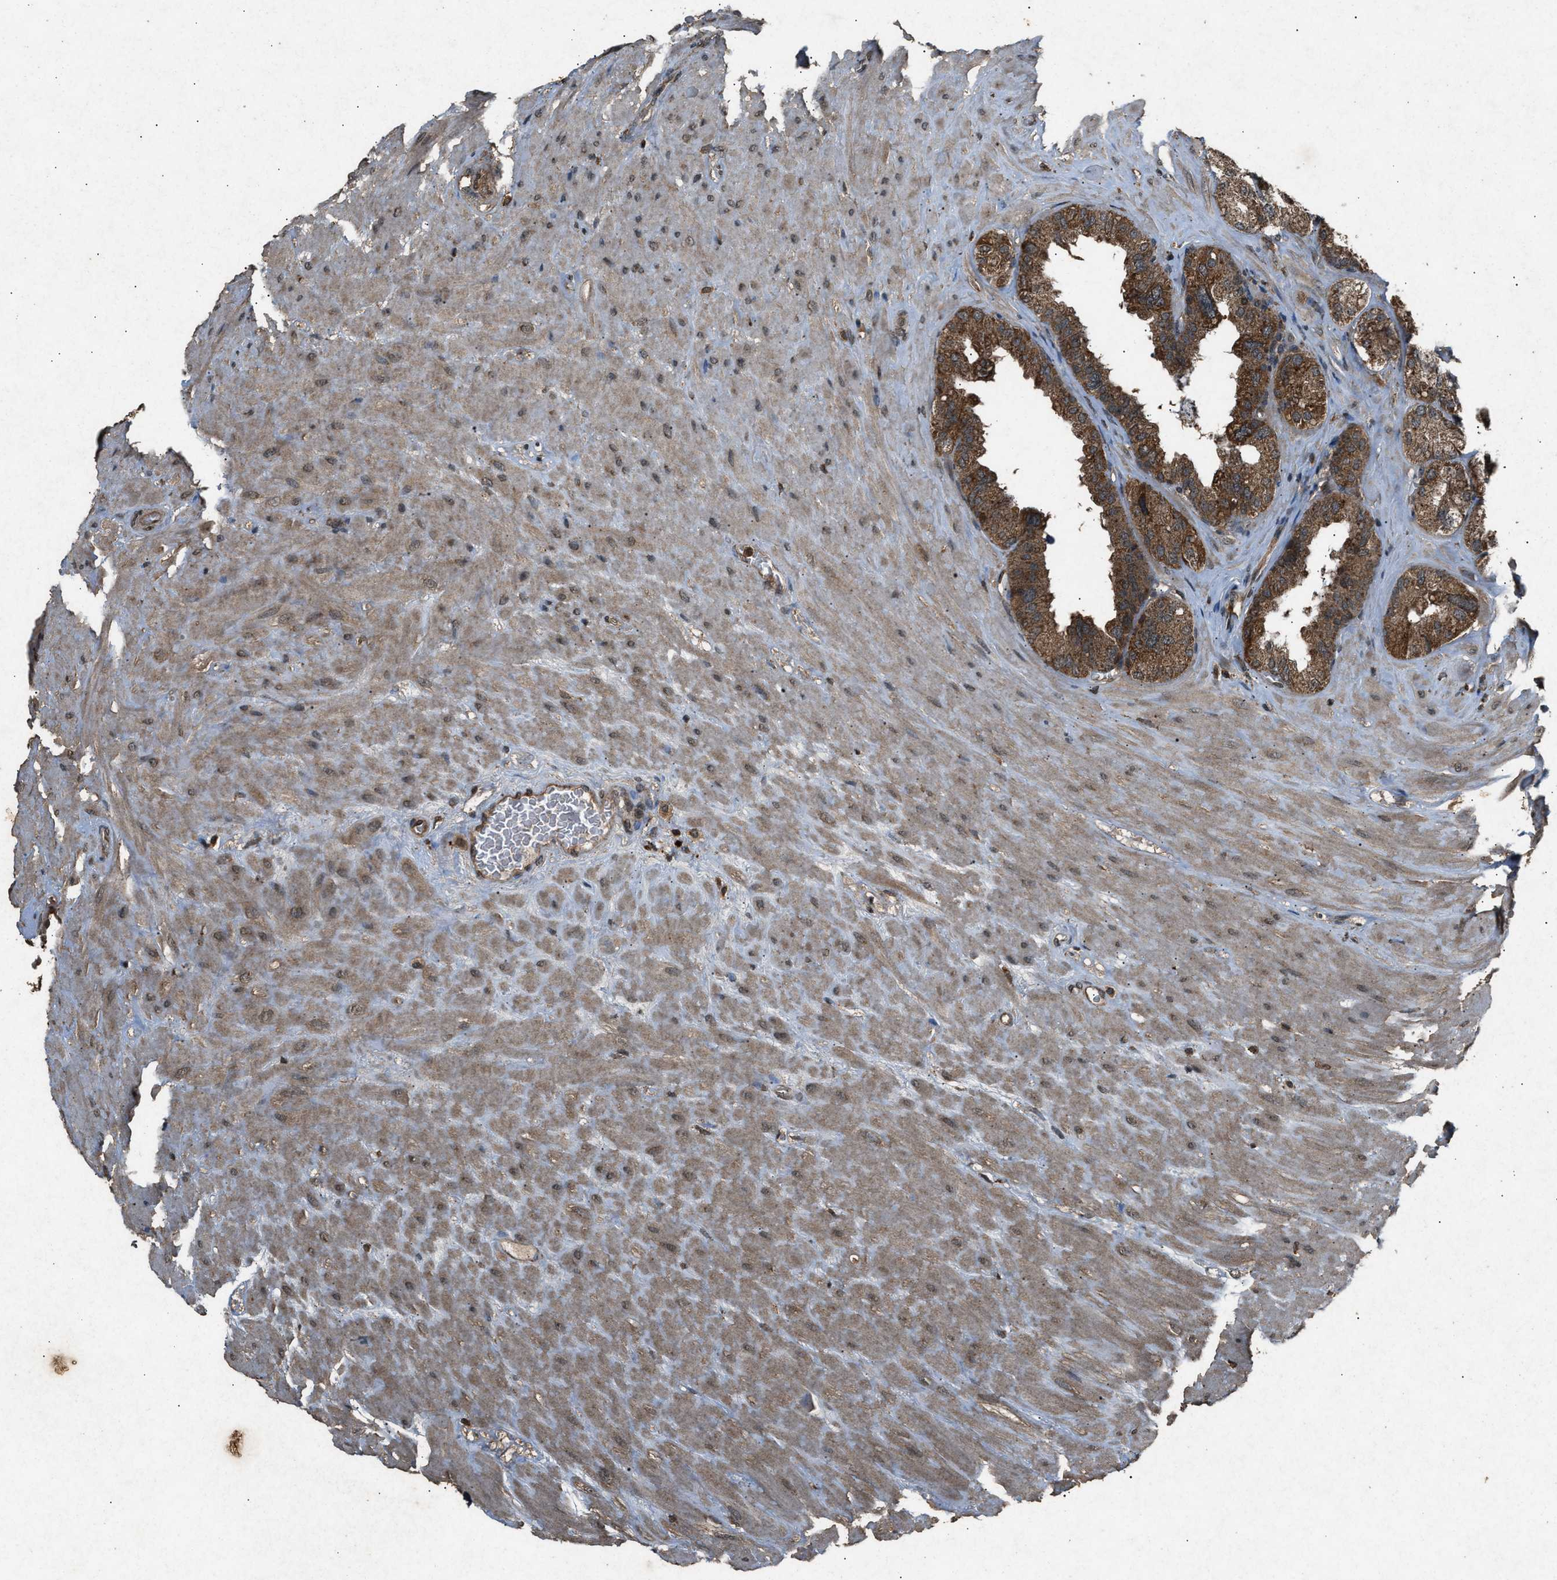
{"staining": {"intensity": "strong", "quantity": ">75%", "location": "cytoplasmic/membranous"}, "tissue": "seminal vesicle", "cell_type": "Glandular cells", "image_type": "normal", "snomed": [{"axis": "morphology", "description": "Normal tissue, NOS"}, {"axis": "topography", "description": "Prostate"}, {"axis": "topography", "description": "Seminal veicle"}], "caption": "IHC staining of normal seminal vesicle, which exhibits high levels of strong cytoplasmic/membranous staining in approximately >75% of glandular cells indicating strong cytoplasmic/membranous protein positivity. The staining was performed using DAB (3,3'-diaminobenzidine) (brown) for protein detection and nuclei were counterstained in hematoxylin (blue).", "gene": "OAS1", "patient": {"sex": "male", "age": 51}}